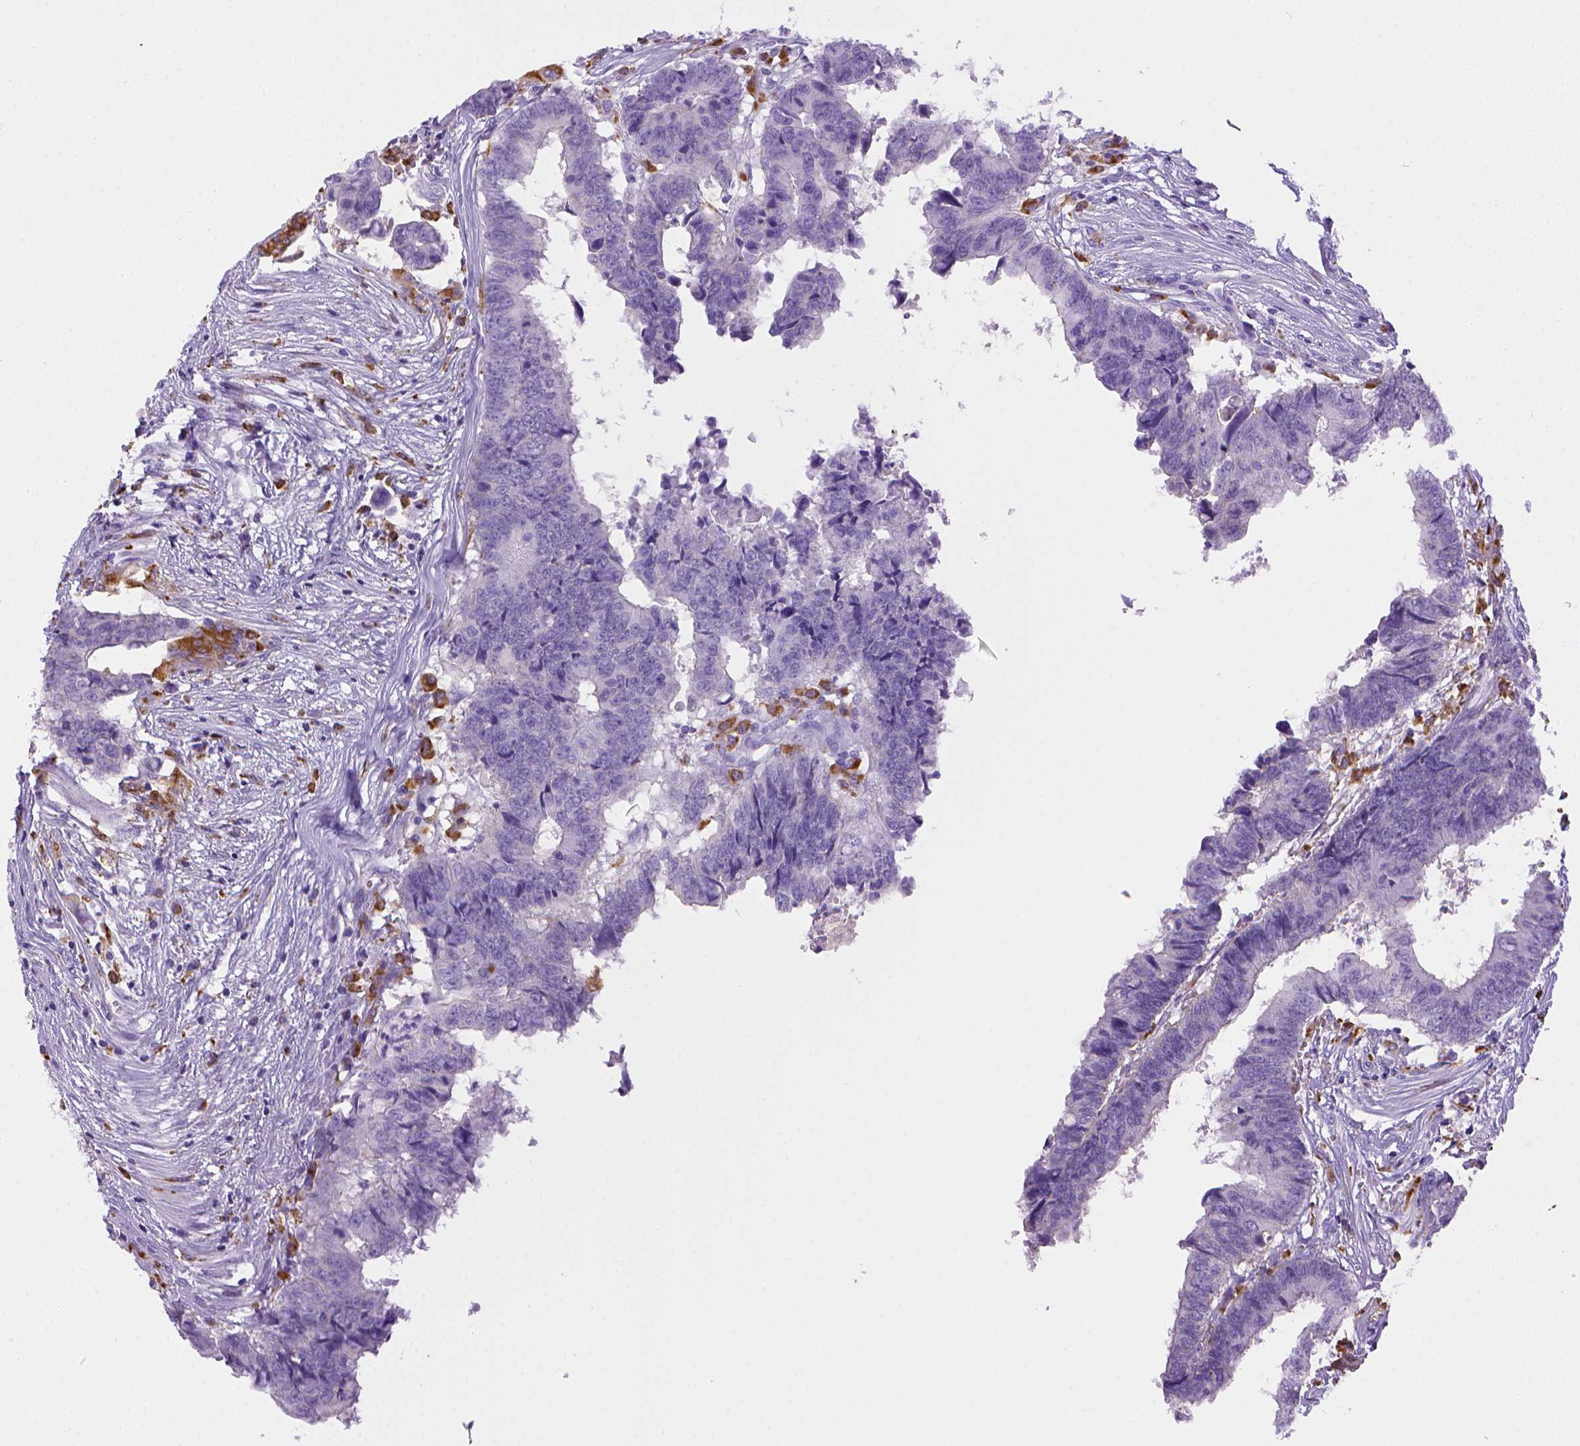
{"staining": {"intensity": "negative", "quantity": "none", "location": "none"}, "tissue": "colorectal cancer", "cell_type": "Tumor cells", "image_type": "cancer", "snomed": [{"axis": "morphology", "description": "Adenocarcinoma, NOS"}, {"axis": "topography", "description": "Colon"}], "caption": "Human colorectal adenocarcinoma stained for a protein using immunohistochemistry (IHC) shows no expression in tumor cells.", "gene": "CD68", "patient": {"sex": "female", "age": 82}}